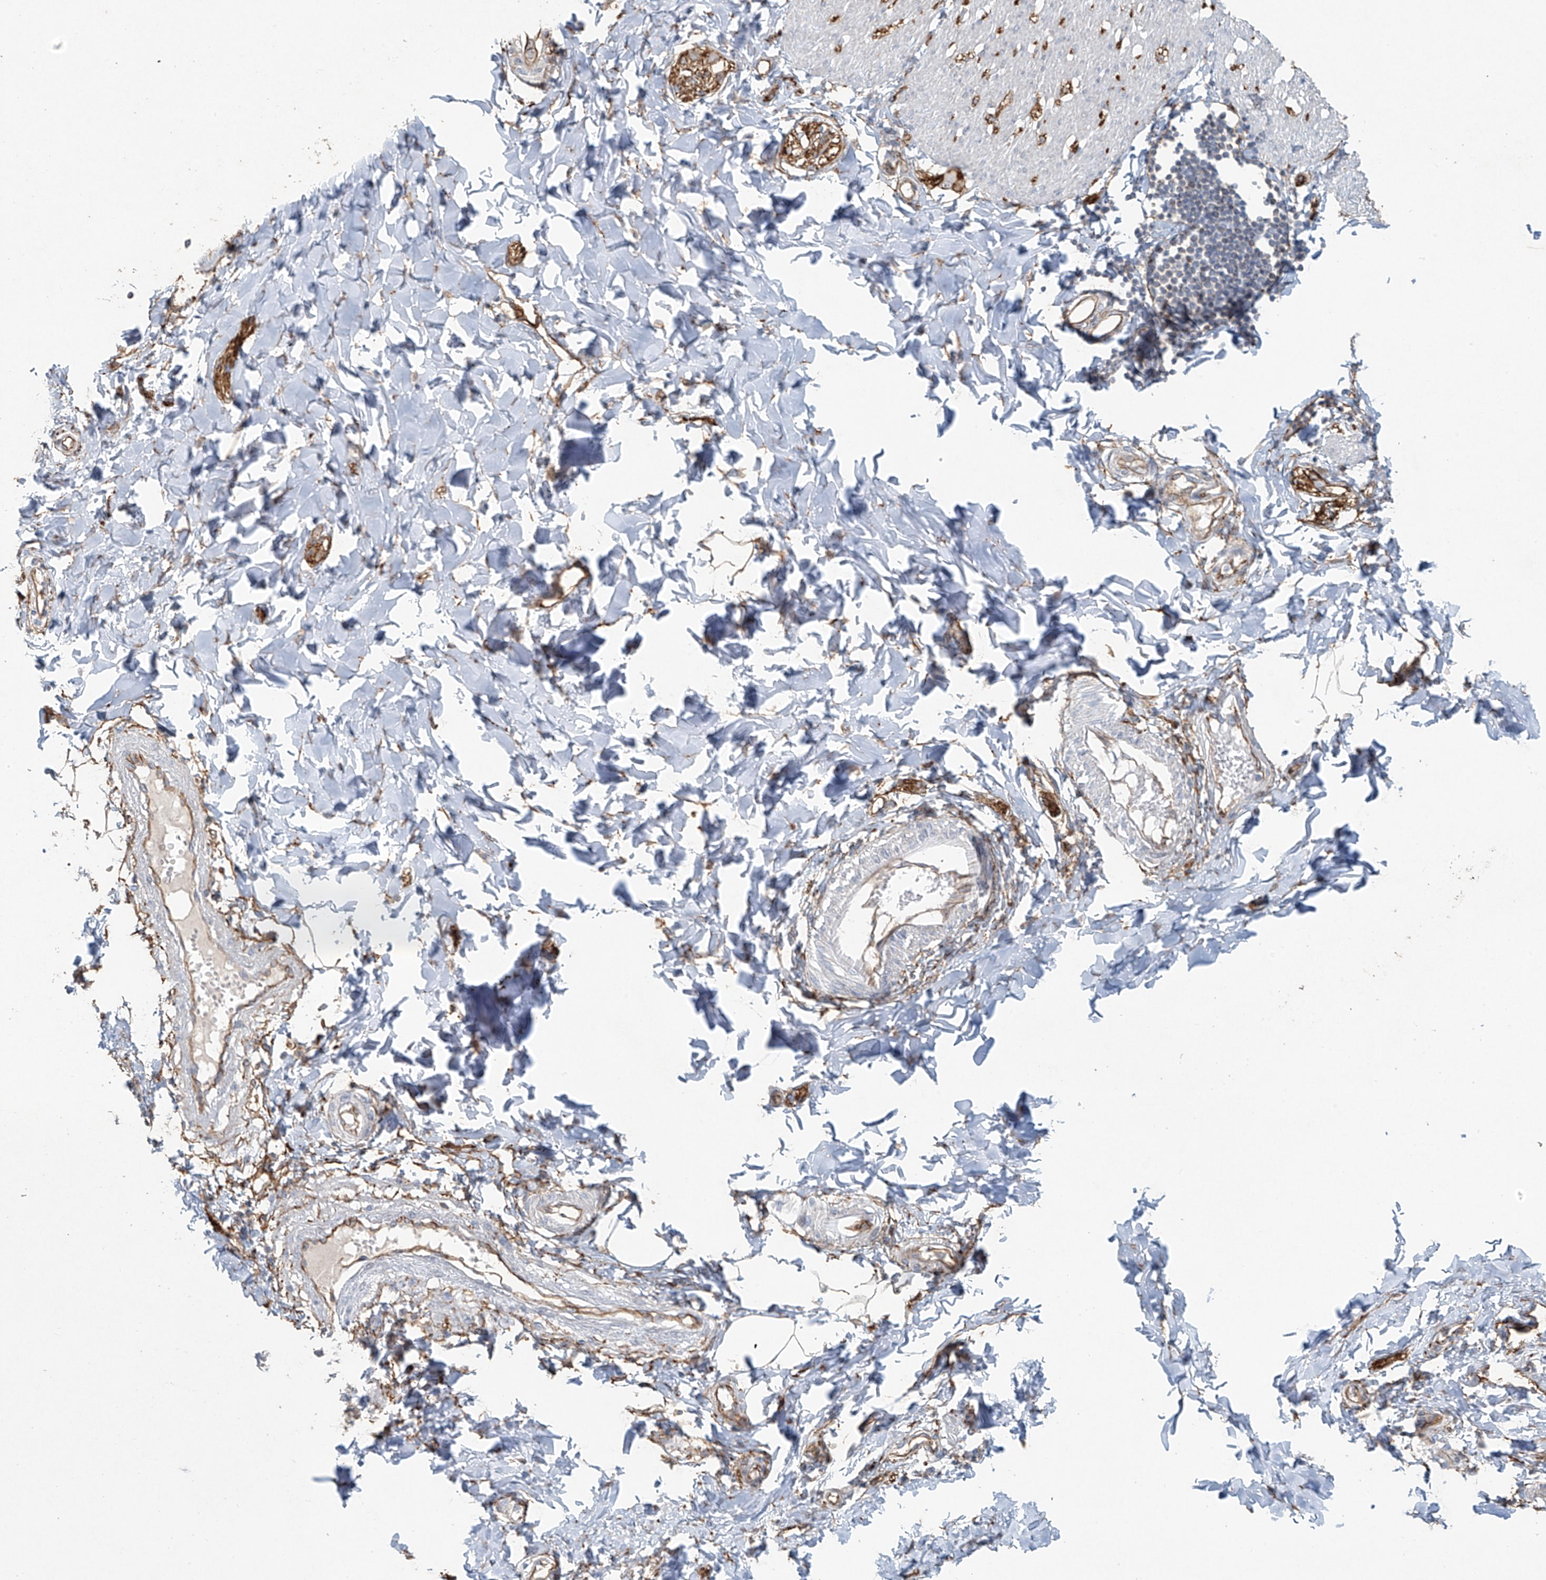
{"staining": {"intensity": "negative", "quantity": "none", "location": "none"}, "tissue": "smooth muscle", "cell_type": "Smooth muscle cells", "image_type": "normal", "snomed": [{"axis": "morphology", "description": "Normal tissue, NOS"}, {"axis": "morphology", "description": "Adenocarcinoma, NOS"}, {"axis": "topography", "description": "Colon"}, {"axis": "topography", "description": "Peripheral nerve tissue"}], "caption": "IHC photomicrograph of normal smooth muscle stained for a protein (brown), which demonstrates no positivity in smooth muscle cells. The staining is performed using DAB brown chromogen with nuclei counter-stained in using hematoxylin.", "gene": "TUBE1", "patient": {"sex": "male", "age": 14}}